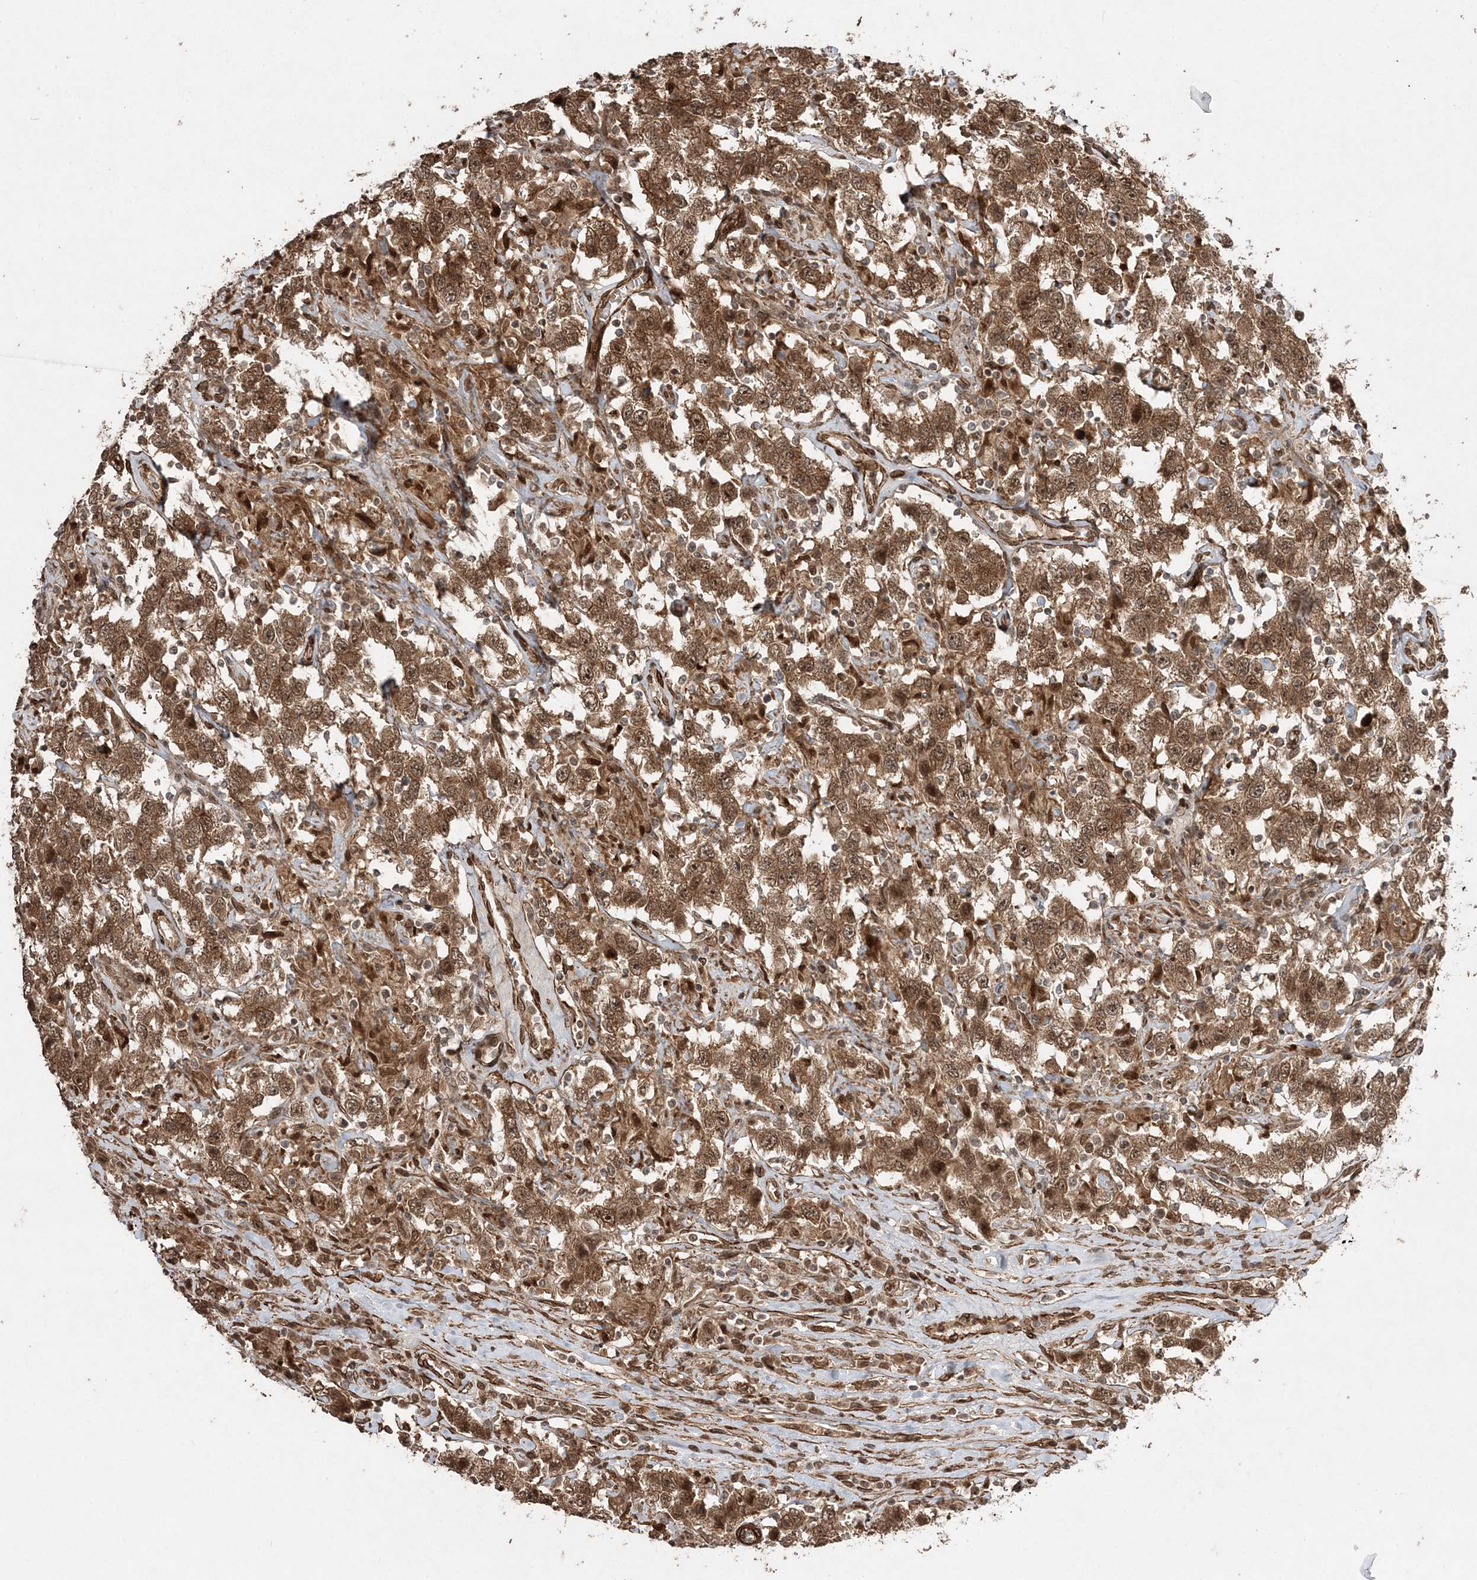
{"staining": {"intensity": "moderate", "quantity": ">75%", "location": "cytoplasmic/membranous,nuclear"}, "tissue": "testis cancer", "cell_type": "Tumor cells", "image_type": "cancer", "snomed": [{"axis": "morphology", "description": "Seminoma, NOS"}, {"axis": "topography", "description": "Testis"}], "caption": "A medium amount of moderate cytoplasmic/membranous and nuclear positivity is seen in about >75% of tumor cells in testis seminoma tissue.", "gene": "ETAA1", "patient": {"sex": "male", "age": 41}}